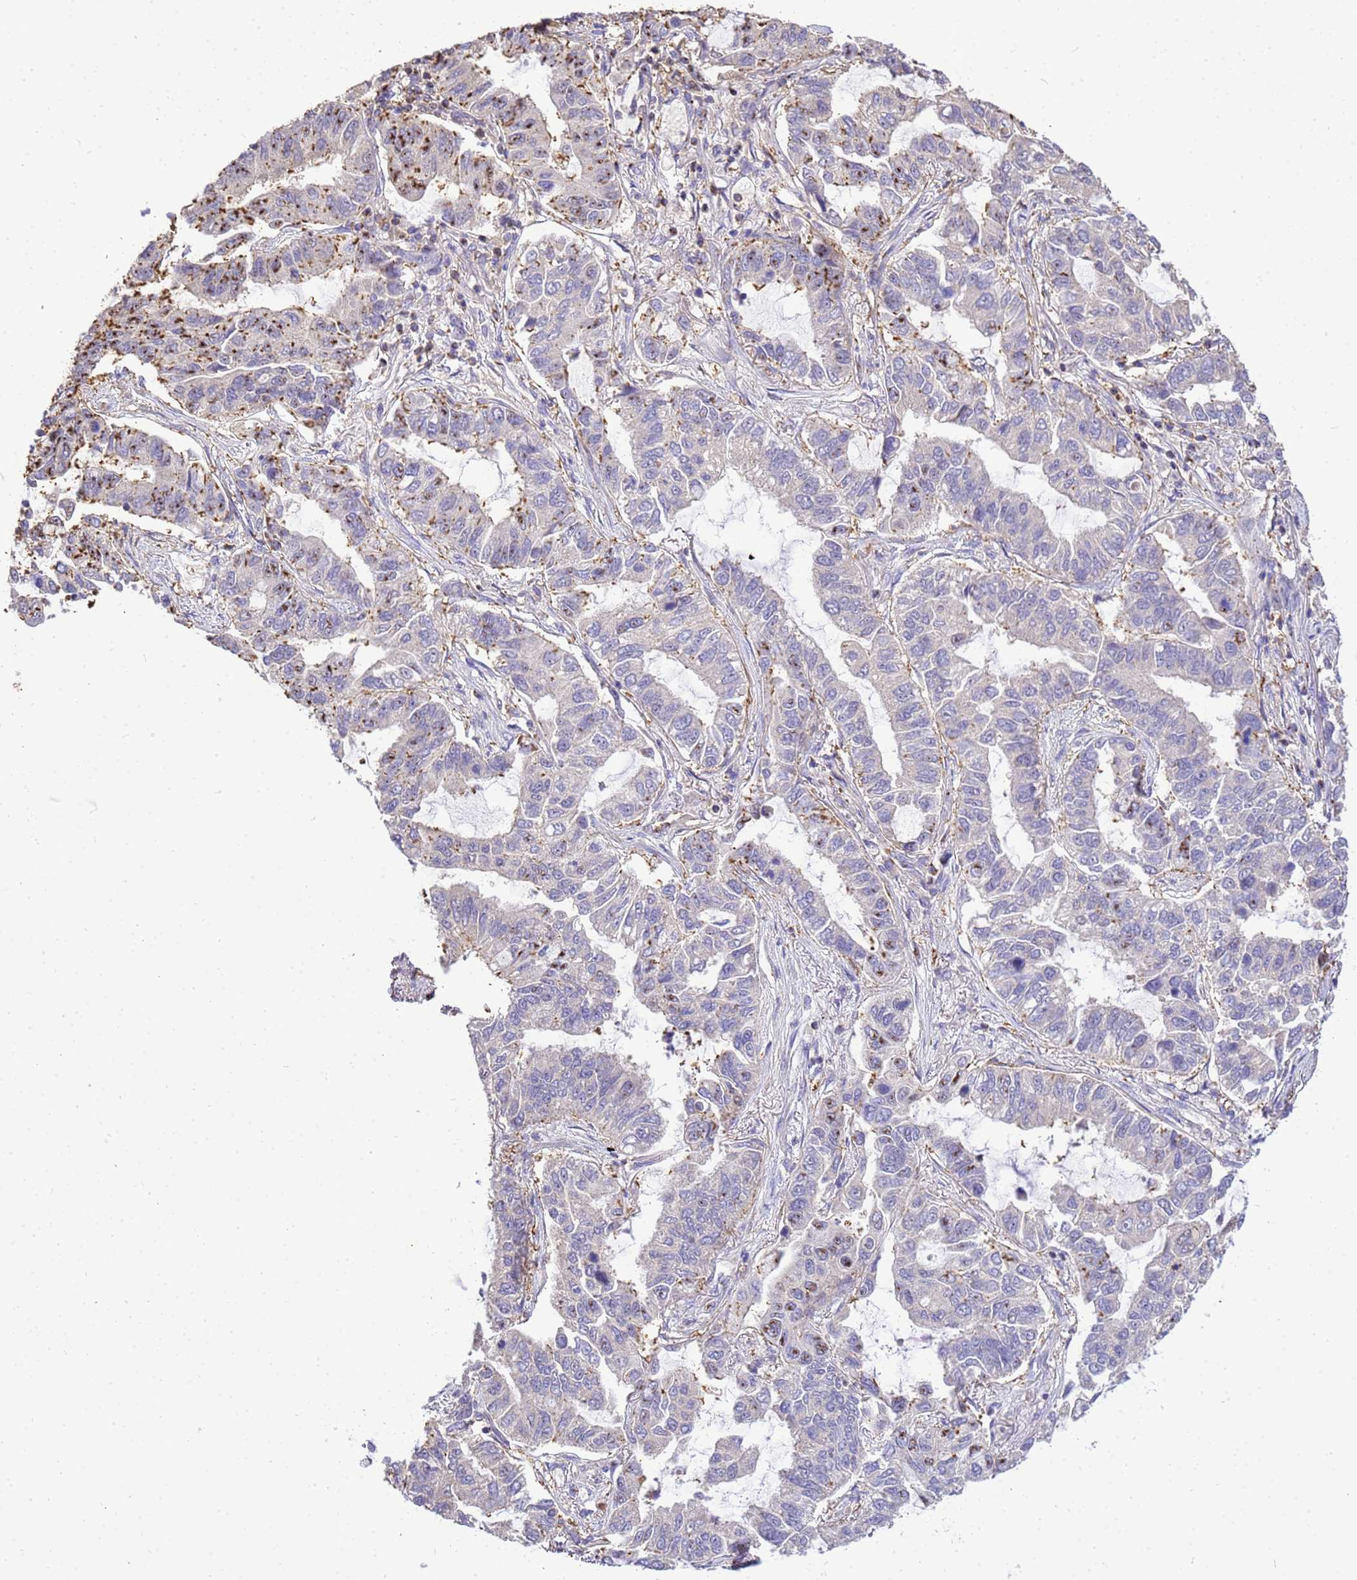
{"staining": {"intensity": "moderate", "quantity": "<25%", "location": "cytoplasmic/membranous"}, "tissue": "lung cancer", "cell_type": "Tumor cells", "image_type": "cancer", "snomed": [{"axis": "morphology", "description": "Adenocarcinoma, NOS"}, {"axis": "topography", "description": "Lung"}], "caption": "Tumor cells demonstrate moderate cytoplasmic/membranous positivity in approximately <25% of cells in lung cancer.", "gene": "WDR64", "patient": {"sex": "male", "age": 64}}